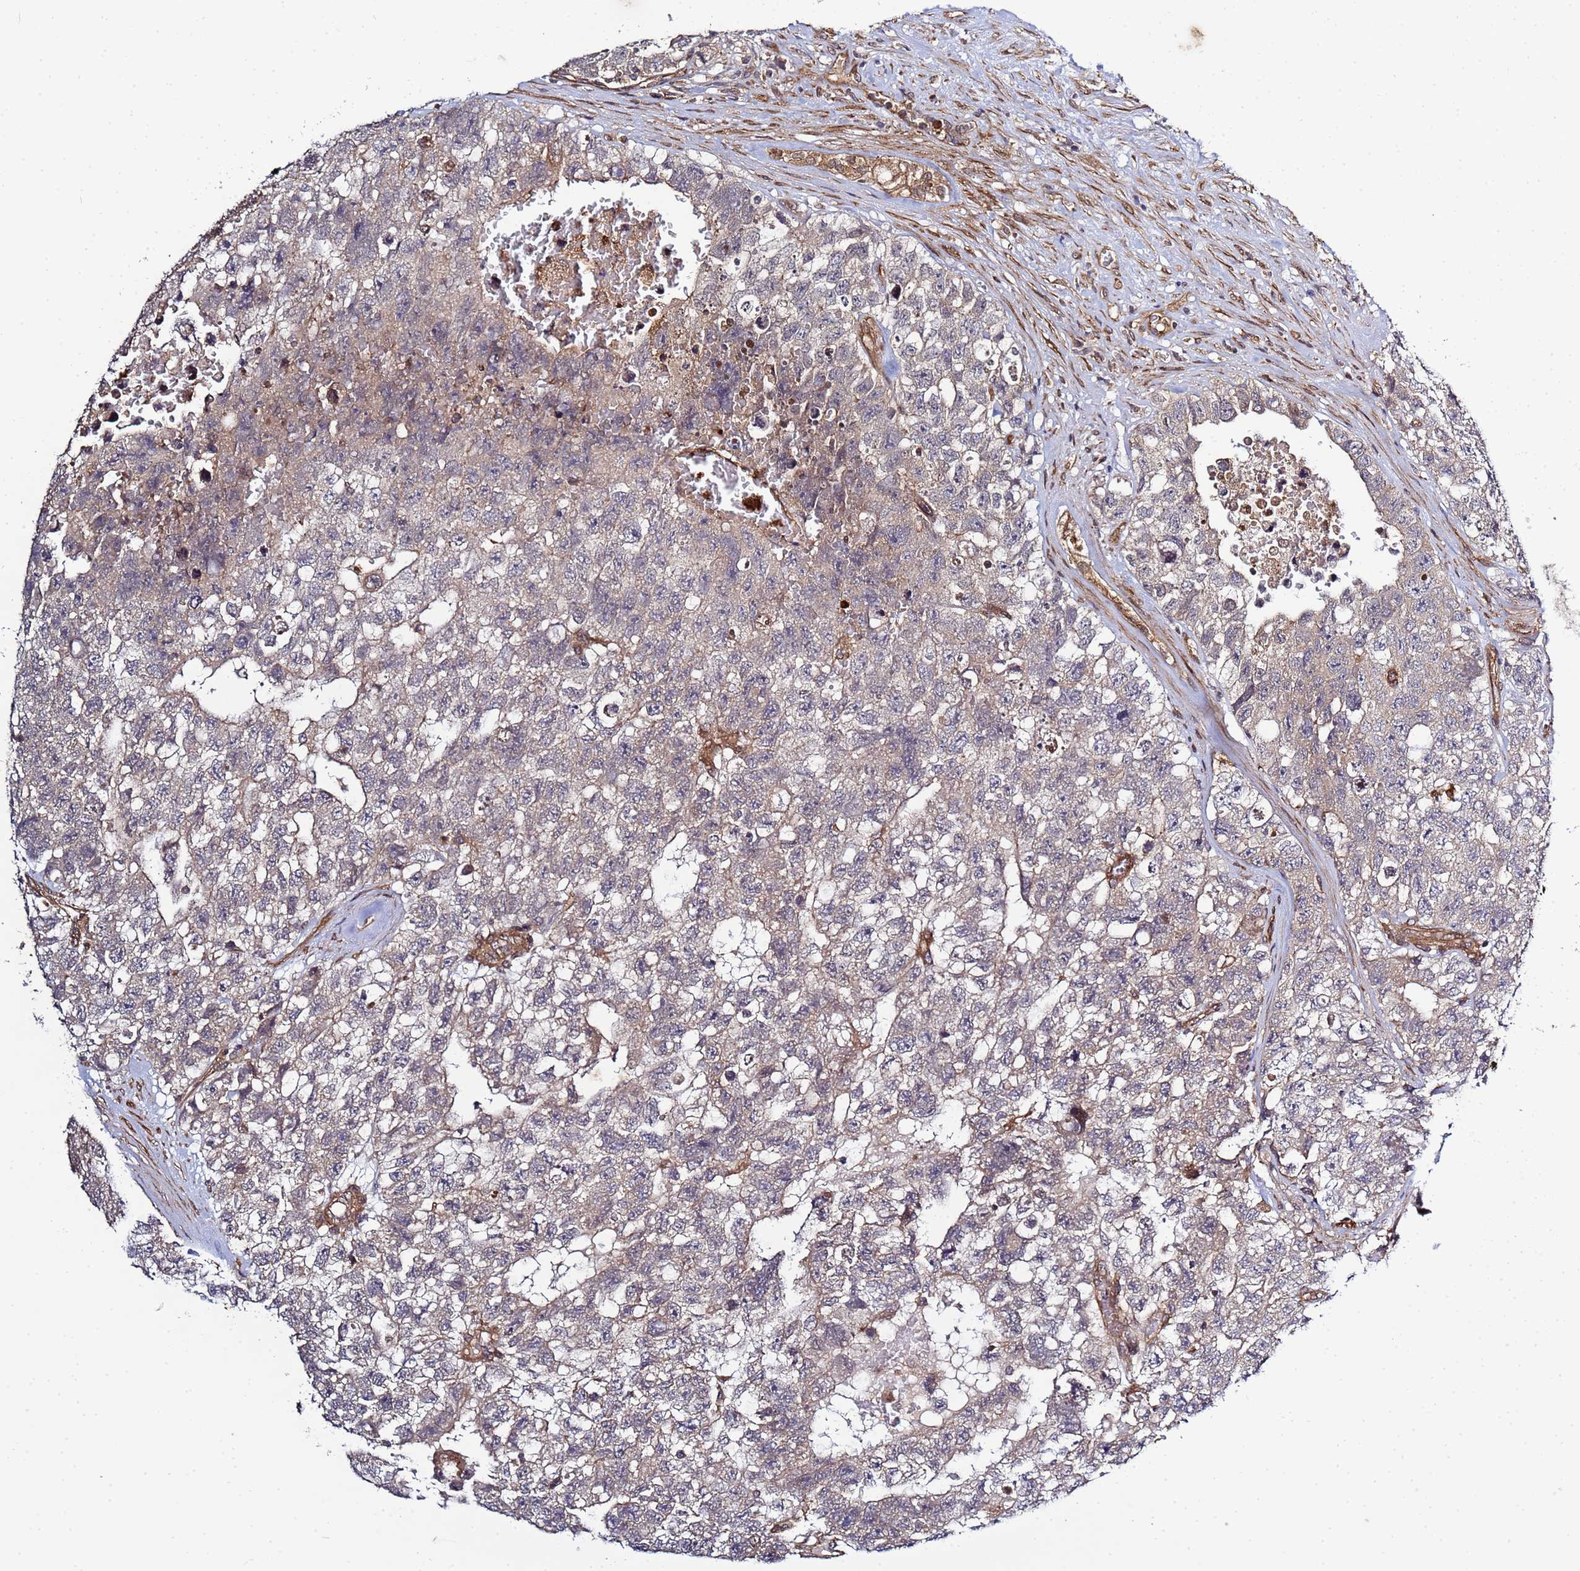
{"staining": {"intensity": "weak", "quantity": "25%-75%", "location": "cytoplasmic/membranous"}, "tissue": "testis cancer", "cell_type": "Tumor cells", "image_type": "cancer", "snomed": [{"axis": "morphology", "description": "Carcinoma, Embryonal, NOS"}, {"axis": "topography", "description": "Testis"}], "caption": "Immunohistochemical staining of testis cancer (embryonal carcinoma) demonstrates weak cytoplasmic/membranous protein staining in about 25%-75% of tumor cells. The protein of interest is shown in brown color, while the nuclei are stained blue.", "gene": "C8orf34", "patient": {"sex": "male", "age": 26}}